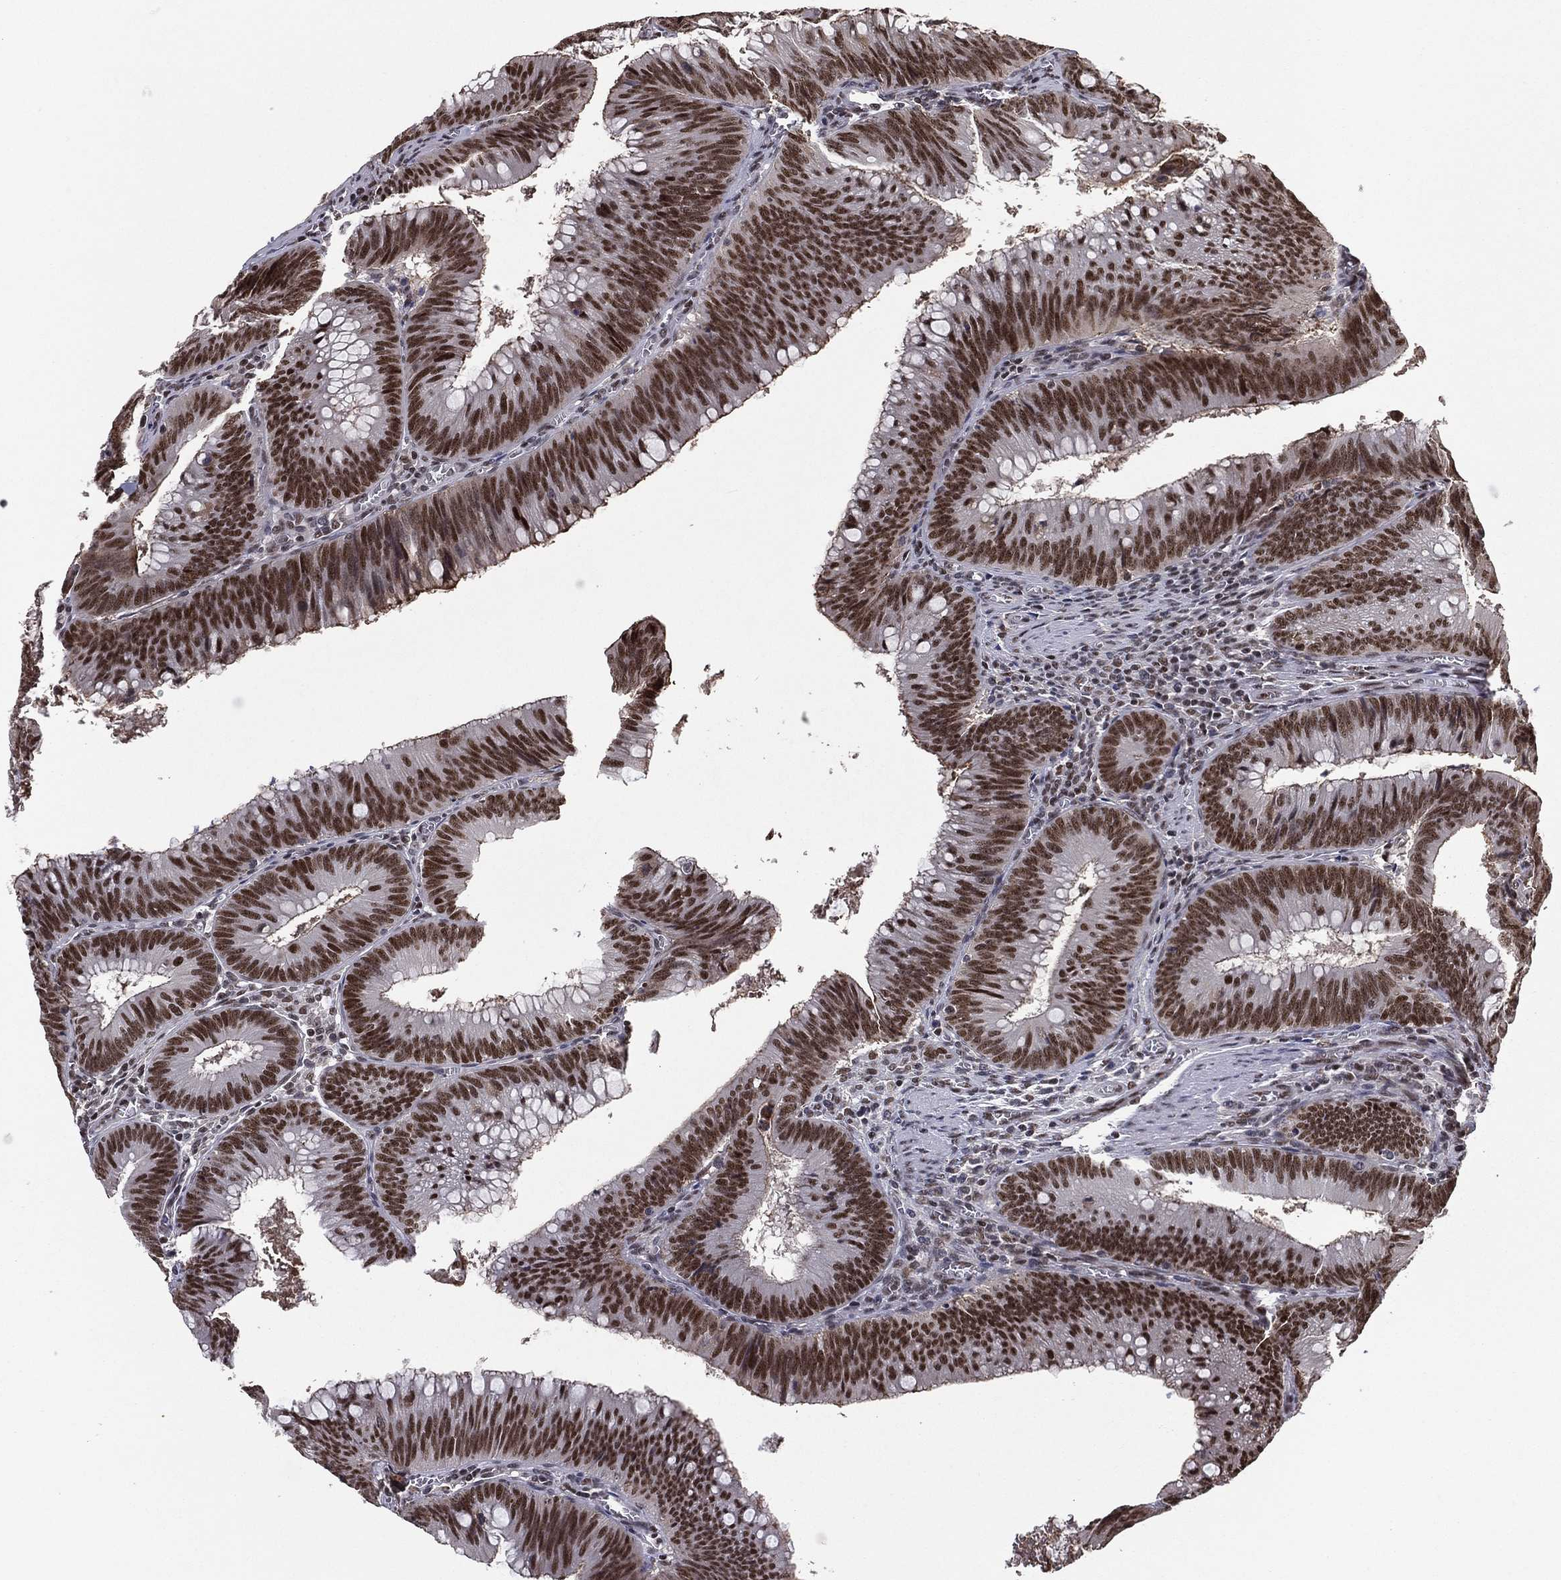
{"staining": {"intensity": "strong", "quantity": ">75%", "location": "cytoplasmic/membranous,nuclear"}, "tissue": "colorectal cancer", "cell_type": "Tumor cells", "image_type": "cancer", "snomed": [{"axis": "morphology", "description": "Adenocarcinoma, NOS"}, {"axis": "topography", "description": "Rectum"}], "caption": "Strong cytoplasmic/membranous and nuclear protein positivity is appreciated in approximately >75% of tumor cells in colorectal cancer (adenocarcinoma).", "gene": "GPALPP1", "patient": {"sex": "female", "age": 72}}